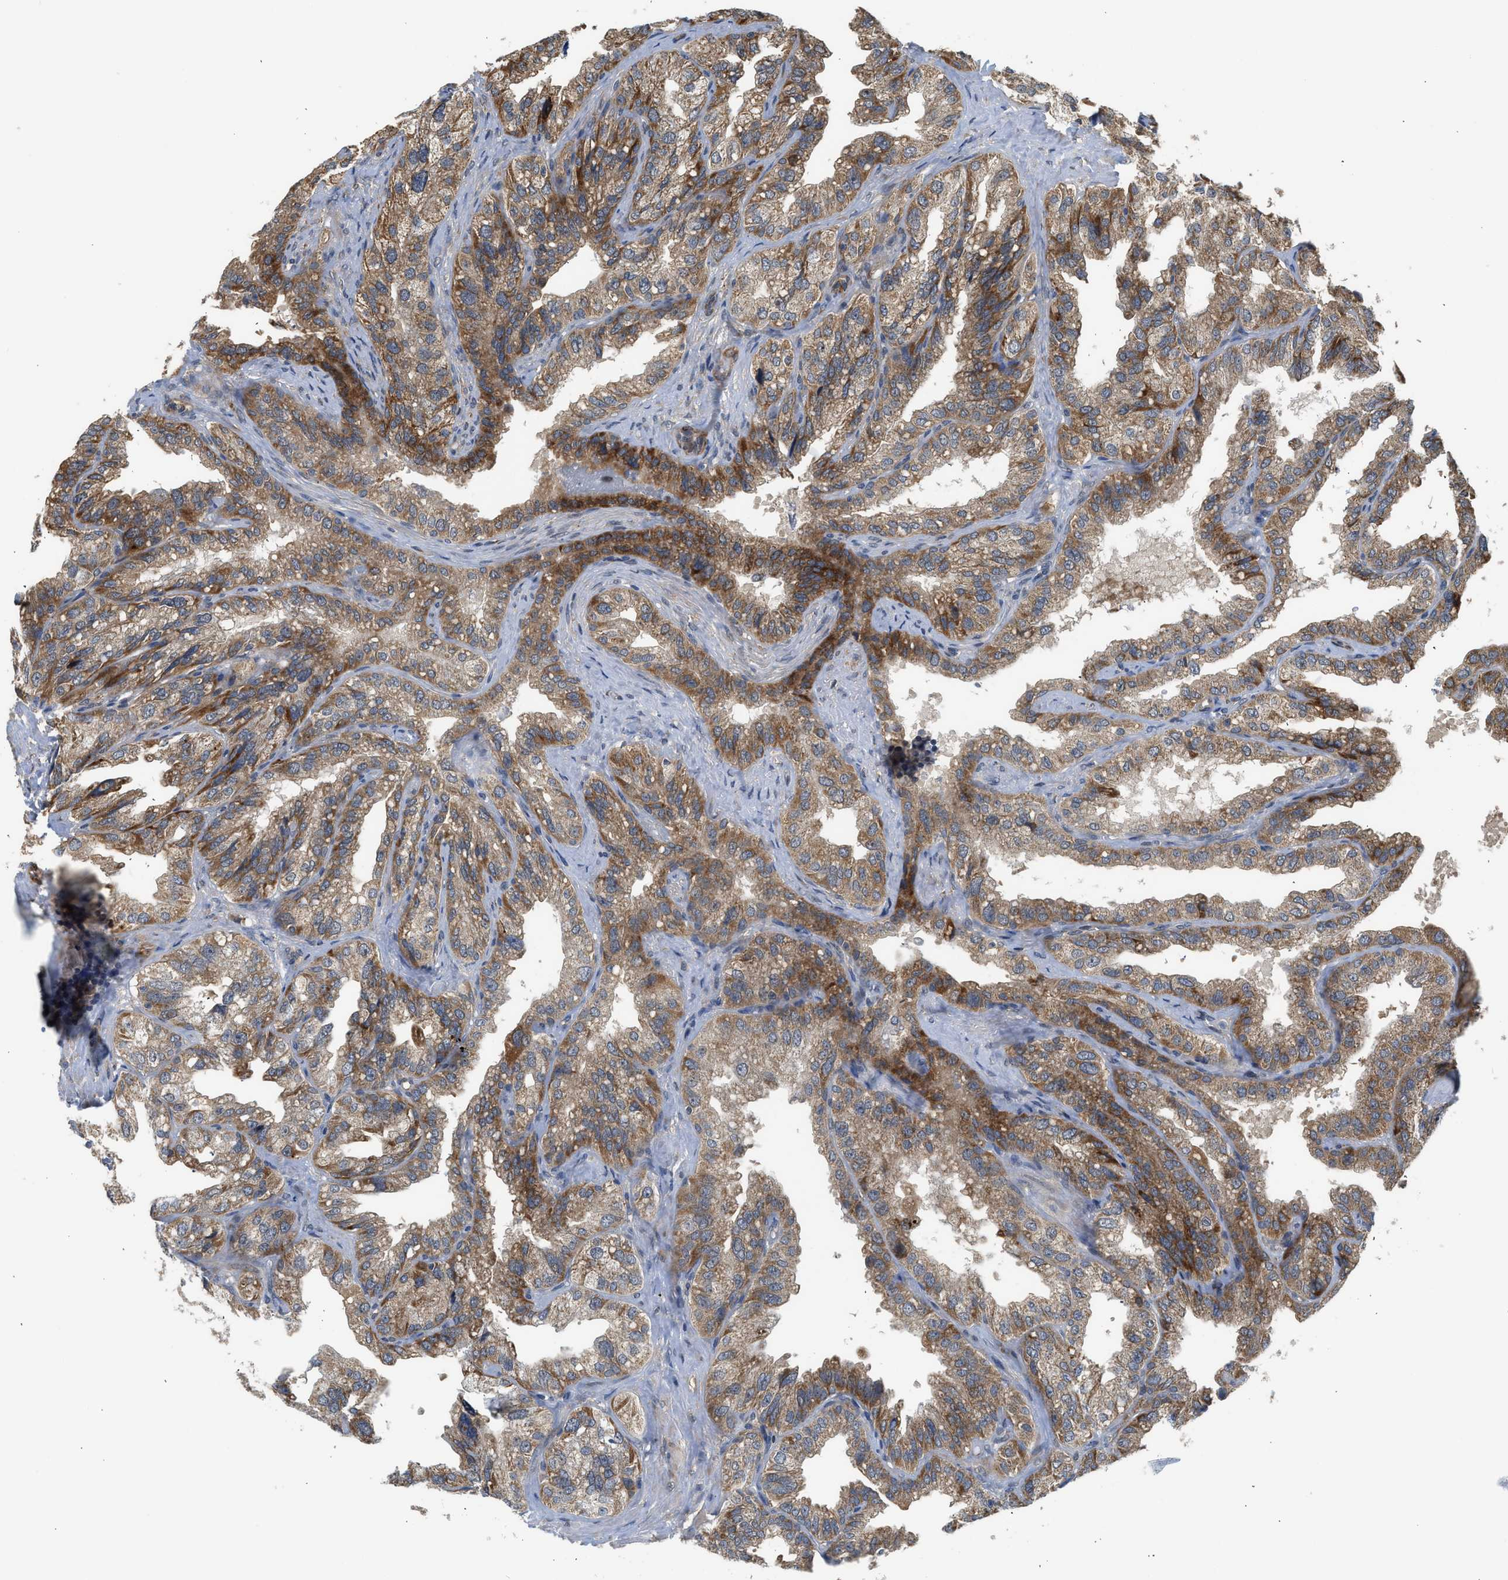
{"staining": {"intensity": "moderate", "quantity": ">75%", "location": "cytoplasmic/membranous"}, "tissue": "seminal vesicle", "cell_type": "Glandular cells", "image_type": "normal", "snomed": [{"axis": "morphology", "description": "Normal tissue, NOS"}, {"axis": "topography", "description": "Seminal veicle"}], "caption": "Immunohistochemistry (IHC) of unremarkable seminal vesicle reveals medium levels of moderate cytoplasmic/membranous expression in approximately >75% of glandular cells.", "gene": "POLG2", "patient": {"sex": "male", "age": 68}}